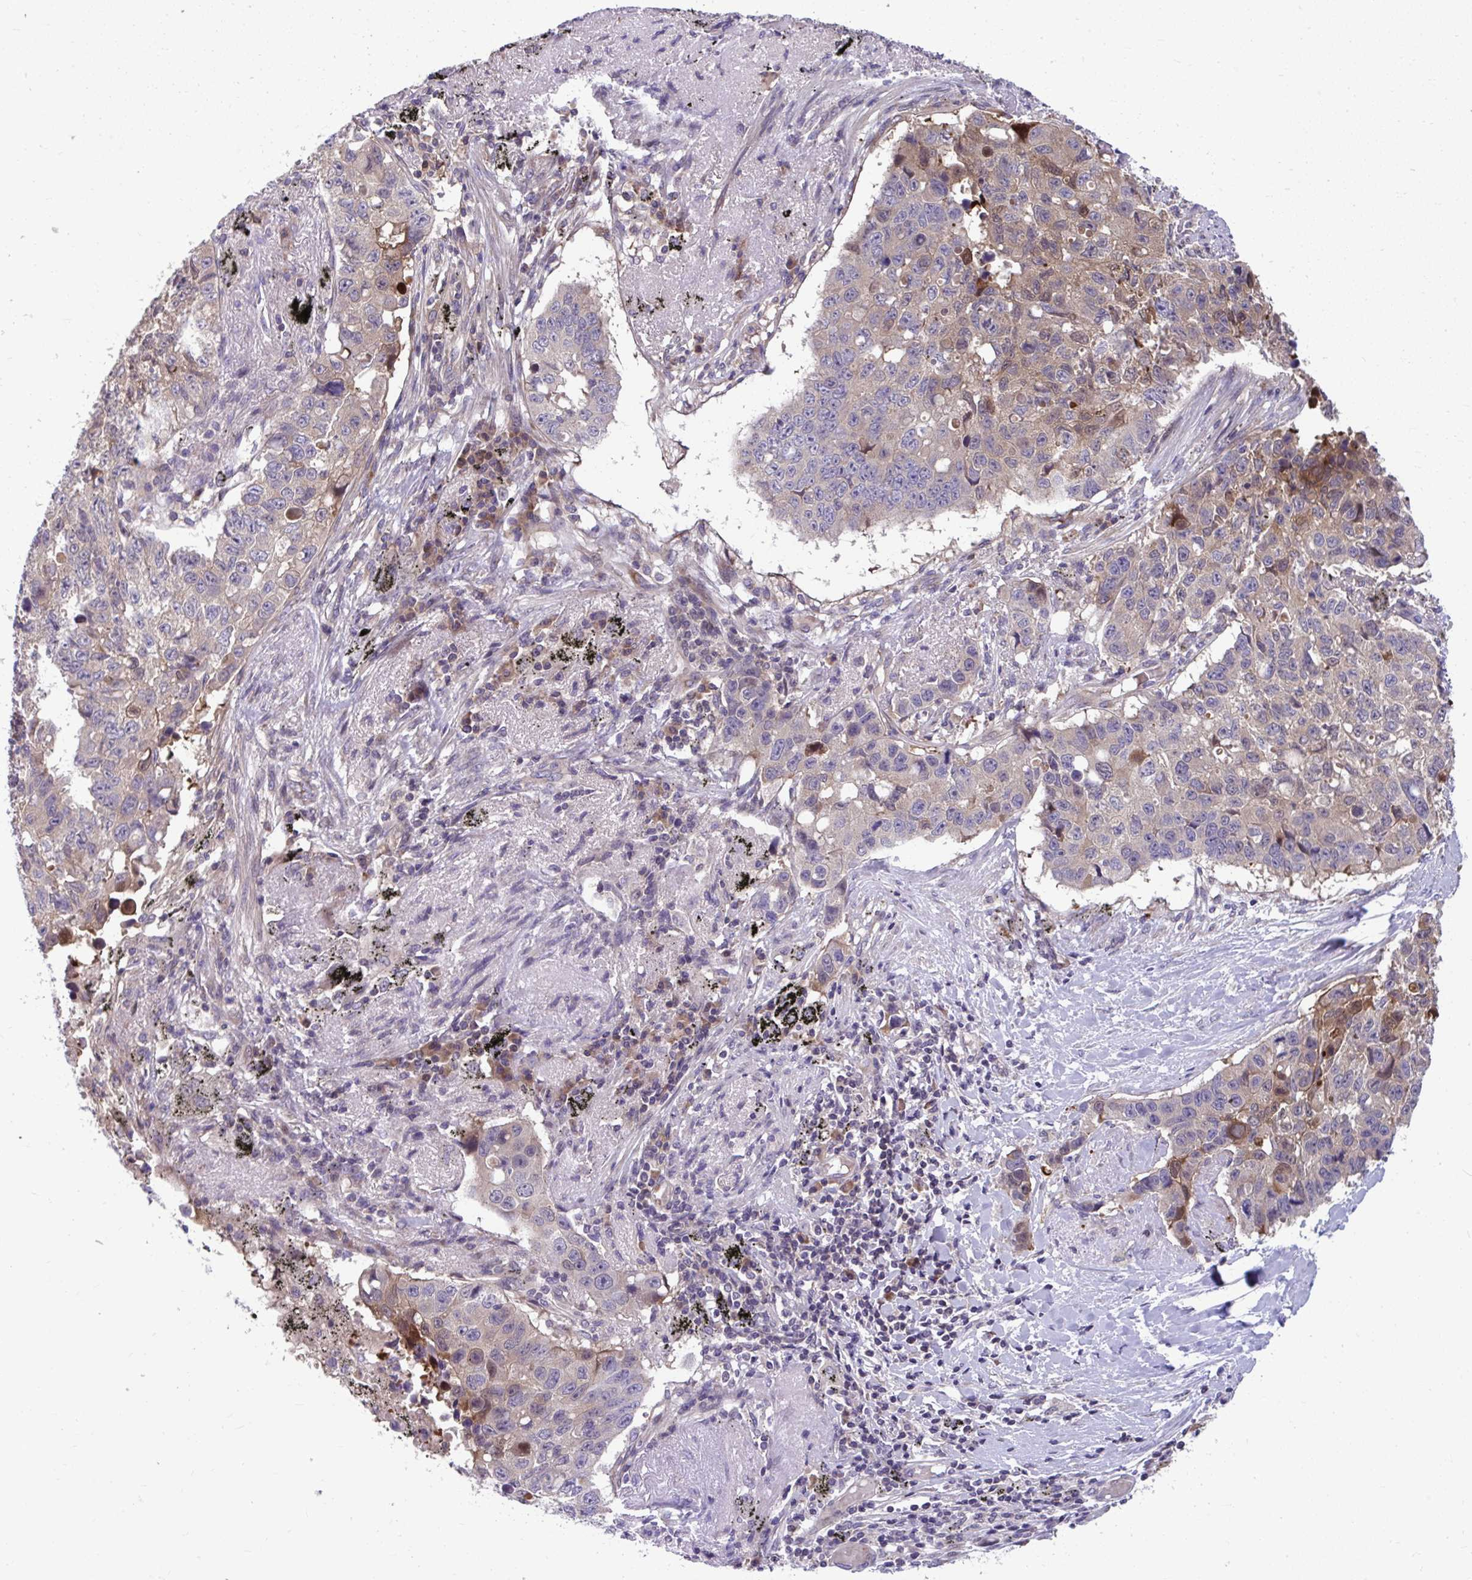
{"staining": {"intensity": "moderate", "quantity": "25%-75%", "location": "cytoplasmic/membranous"}, "tissue": "lung cancer", "cell_type": "Tumor cells", "image_type": "cancer", "snomed": [{"axis": "morphology", "description": "Squamous cell carcinoma, NOS"}, {"axis": "topography", "description": "Lung"}], "caption": "Protein analysis of lung cancer tissue exhibits moderate cytoplasmic/membranous staining in about 25%-75% of tumor cells. The staining was performed using DAB (3,3'-diaminobenzidine), with brown indicating positive protein expression. Nuclei are stained blue with hematoxylin.", "gene": "PCDHB7", "patient": {"sex": "male", "age": 60}}